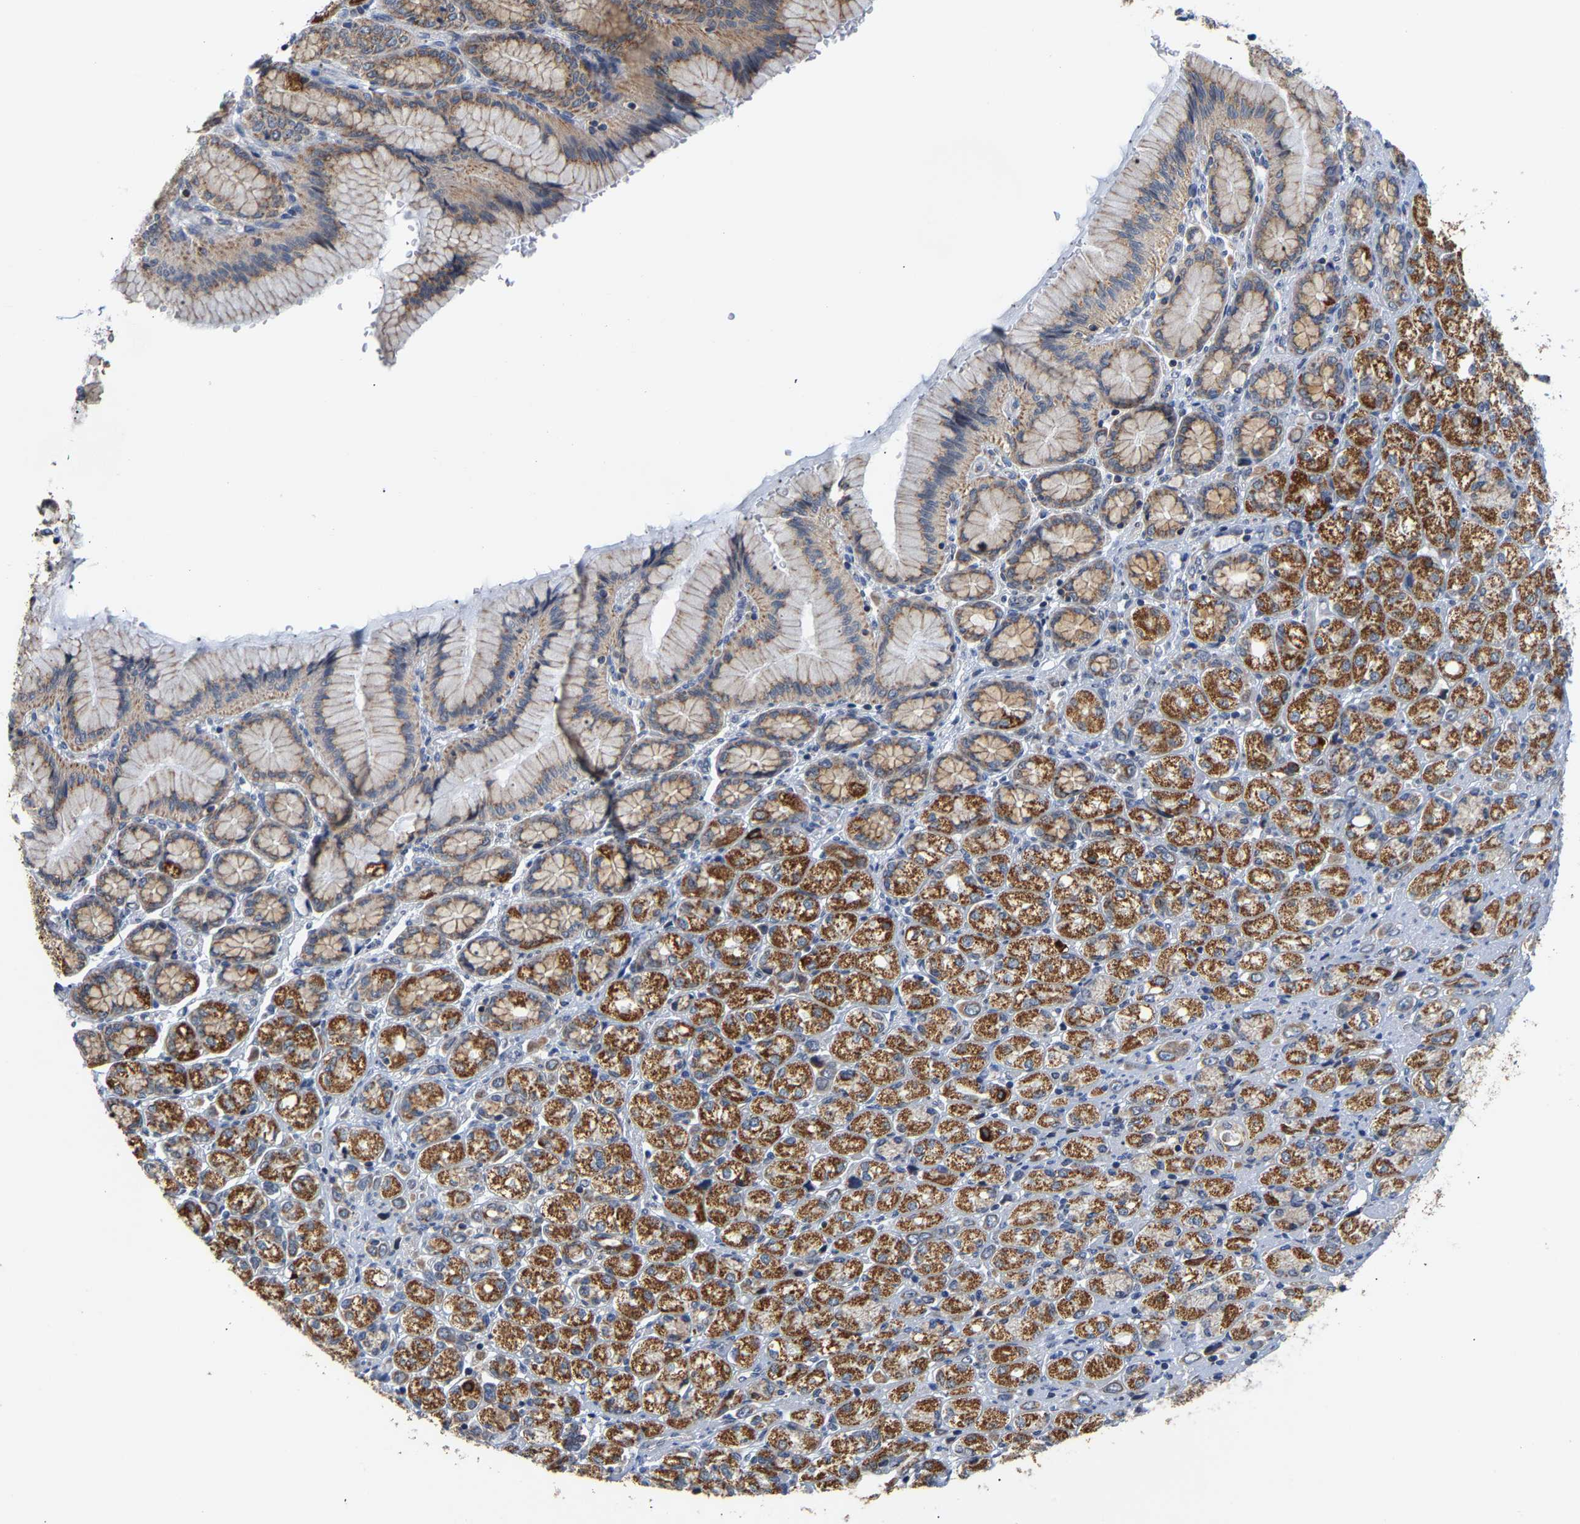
{"staining": {"intensity": "strong", "quantity": ">75%", "location": "cytoplasmic/membranous"}, "tissue": "stomach cancer", "cell_type": "Tumor cells", "image_type": "cancer", "snomed": [{"axis": "morphology", "description": "Adenocarcinoma, NOS"}, {"axis": "topography", "description": "Stomach"}], "caption": "This is an image of immunohistochemistry staining of stomach adenocarcinoma, which shows strong staining in the cytoplasmic/membranous of tumor cells.", "gene": "PCNT", "patient": {"sex": "female", "age": 65}}